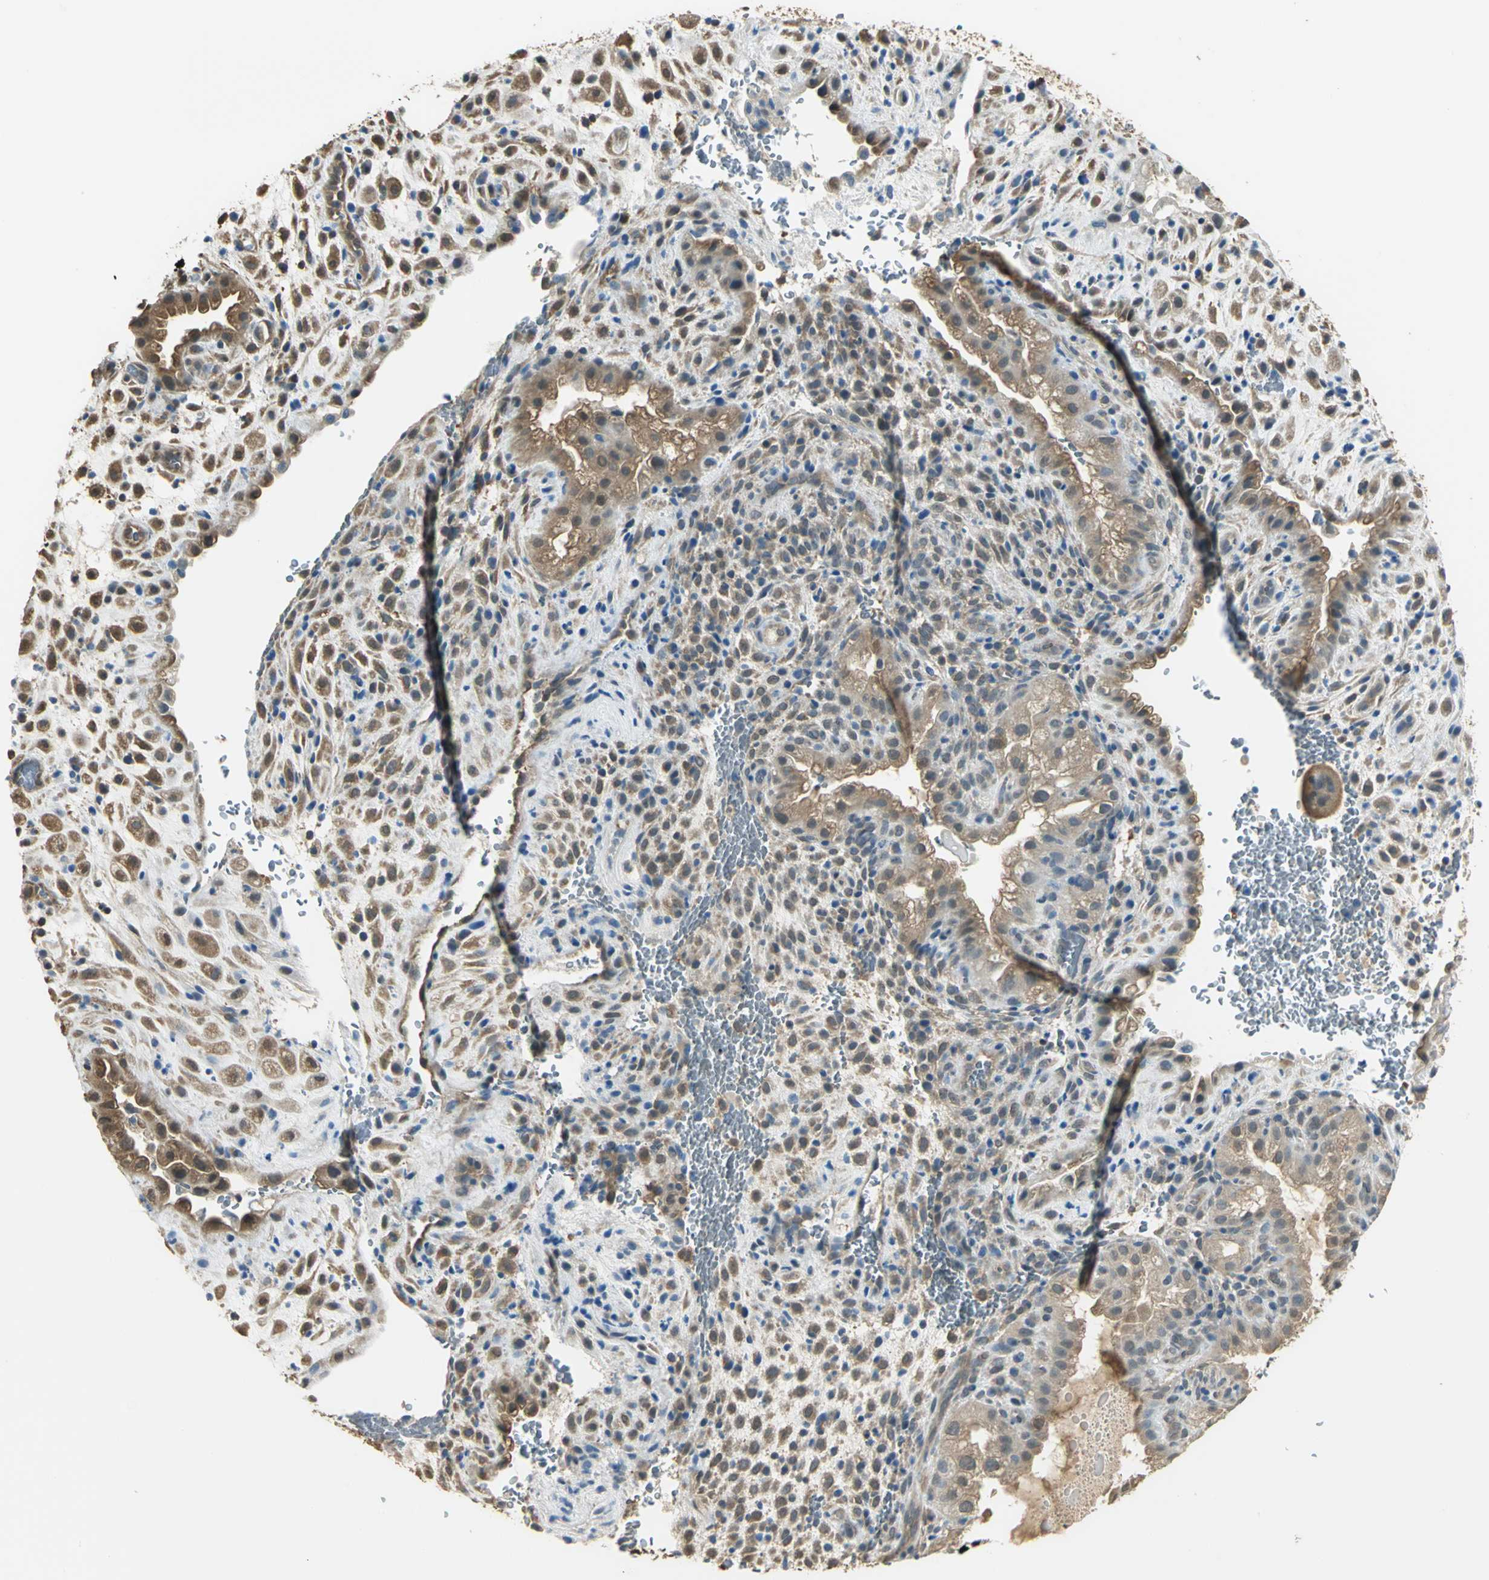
{"staining": {"intensity": "moderate", "quantity": ">75%", "location": "cytoplasmic/membranous"}, "tissue": "placenta", "cell_type": "Decidual cells", "image_type": "normal", "snomed": [{"axis": "morphology", "description": "Normal tissue, NOS"}, {"axis": "topography", "description": "Placenta"}], "caption": "Immunohistochemistry histopathology image of benign placenta stained for a protein (brown), which reveals medium levels of moderate cytoplasmic/membranous expression in approximately >75% of decidual cells.", "gene": "PARK7", "patient": {"sex": "female", "age": 35}}